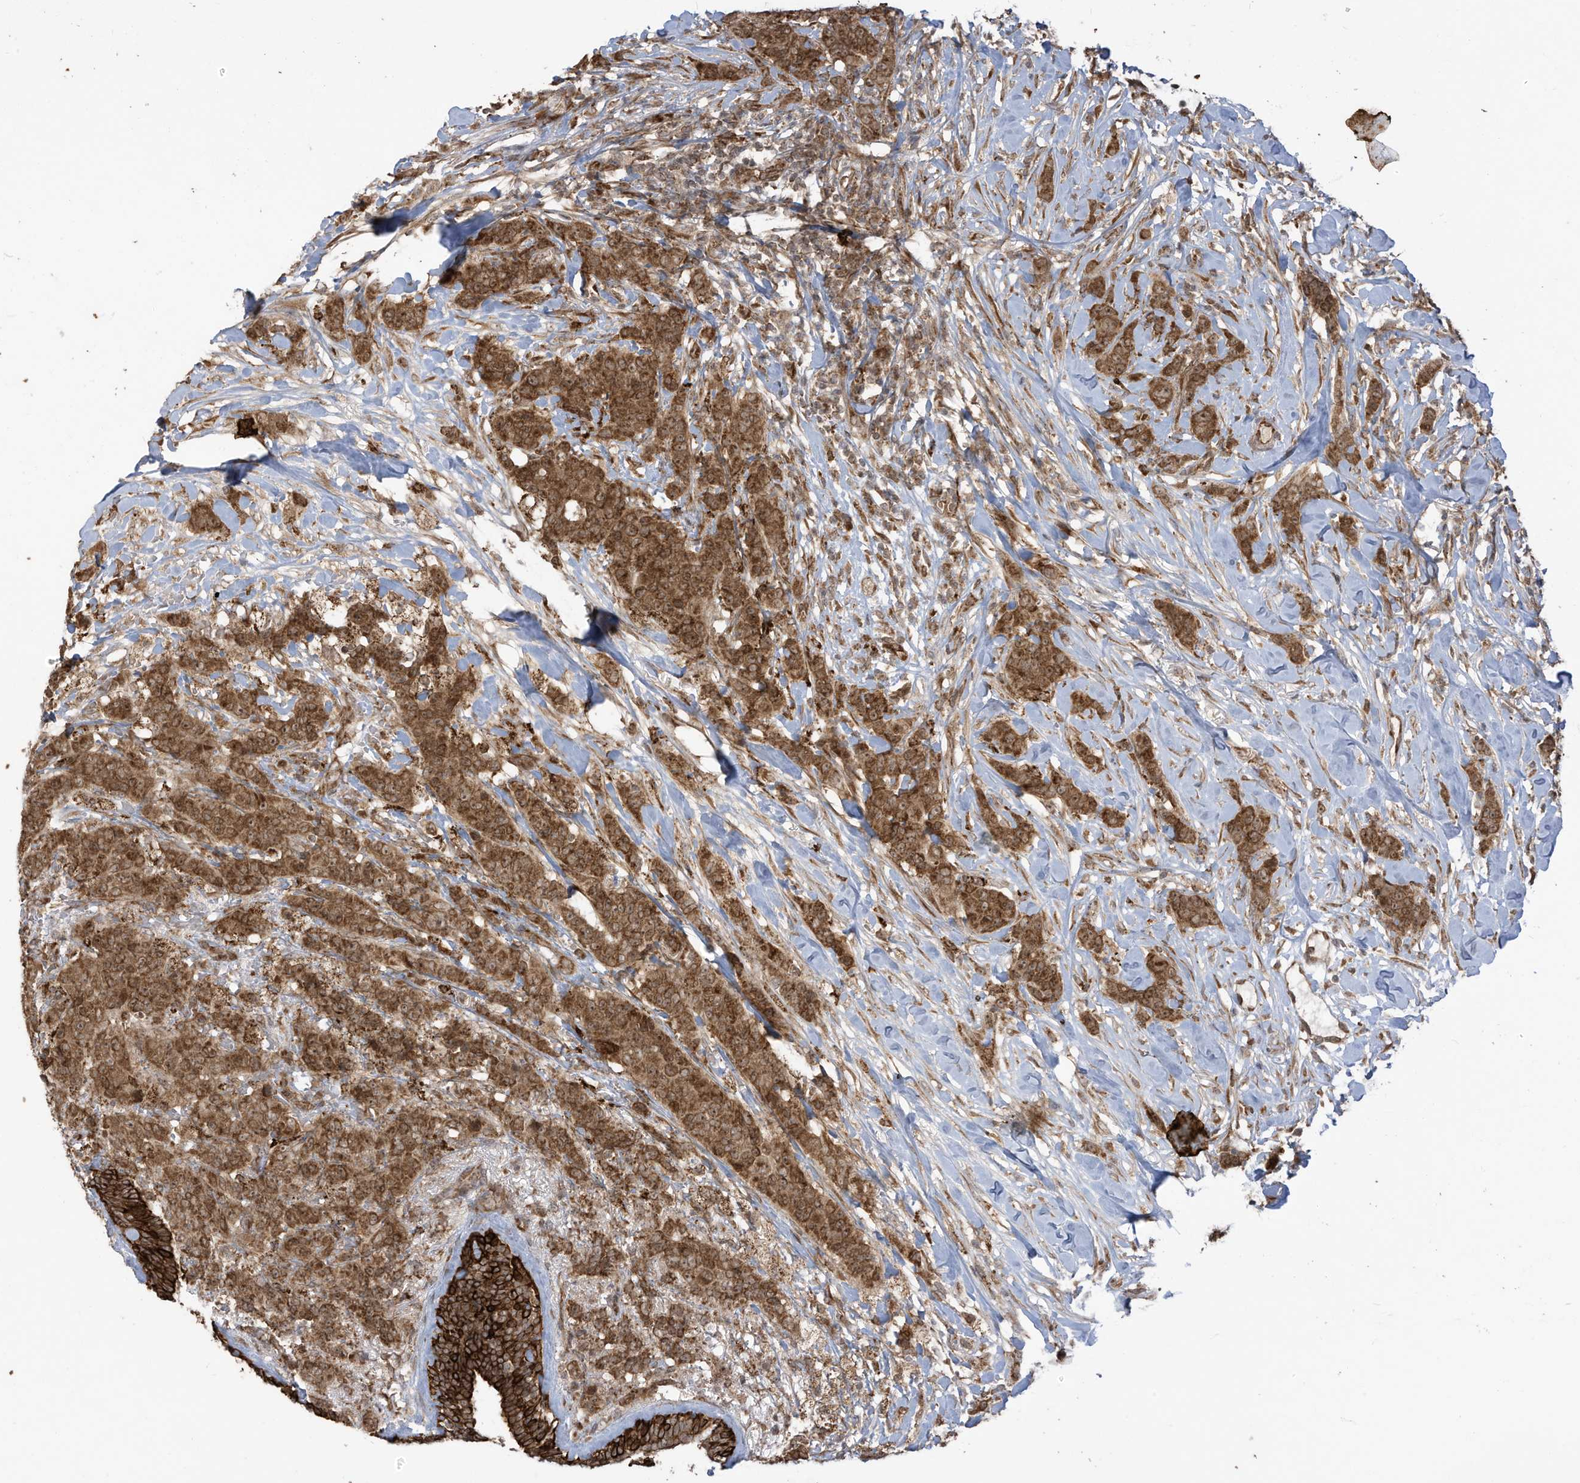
{"staining": {"intensity": "moderate", "quantity": ">75%", "location": "cytoplasmic/membranous"}, "tissue": "breast cancer", "cell_type": "Tumor cells", "image_type": "cancer", "snomed": [{"axis": "morphology", "description": "Duct carcinoma"}, {"axis": "topography", "description": "Breast"}], "caption": "Protein expression by immunohistochemistry exhibits moderate cytoplasmic/membranous expression in approximately >75% of tumor cells in breast cancer. (IHC, brightfield microscopy, high magnification).", "gene": "TRIM67", "patient": {"sex": "female", "age": 40}}